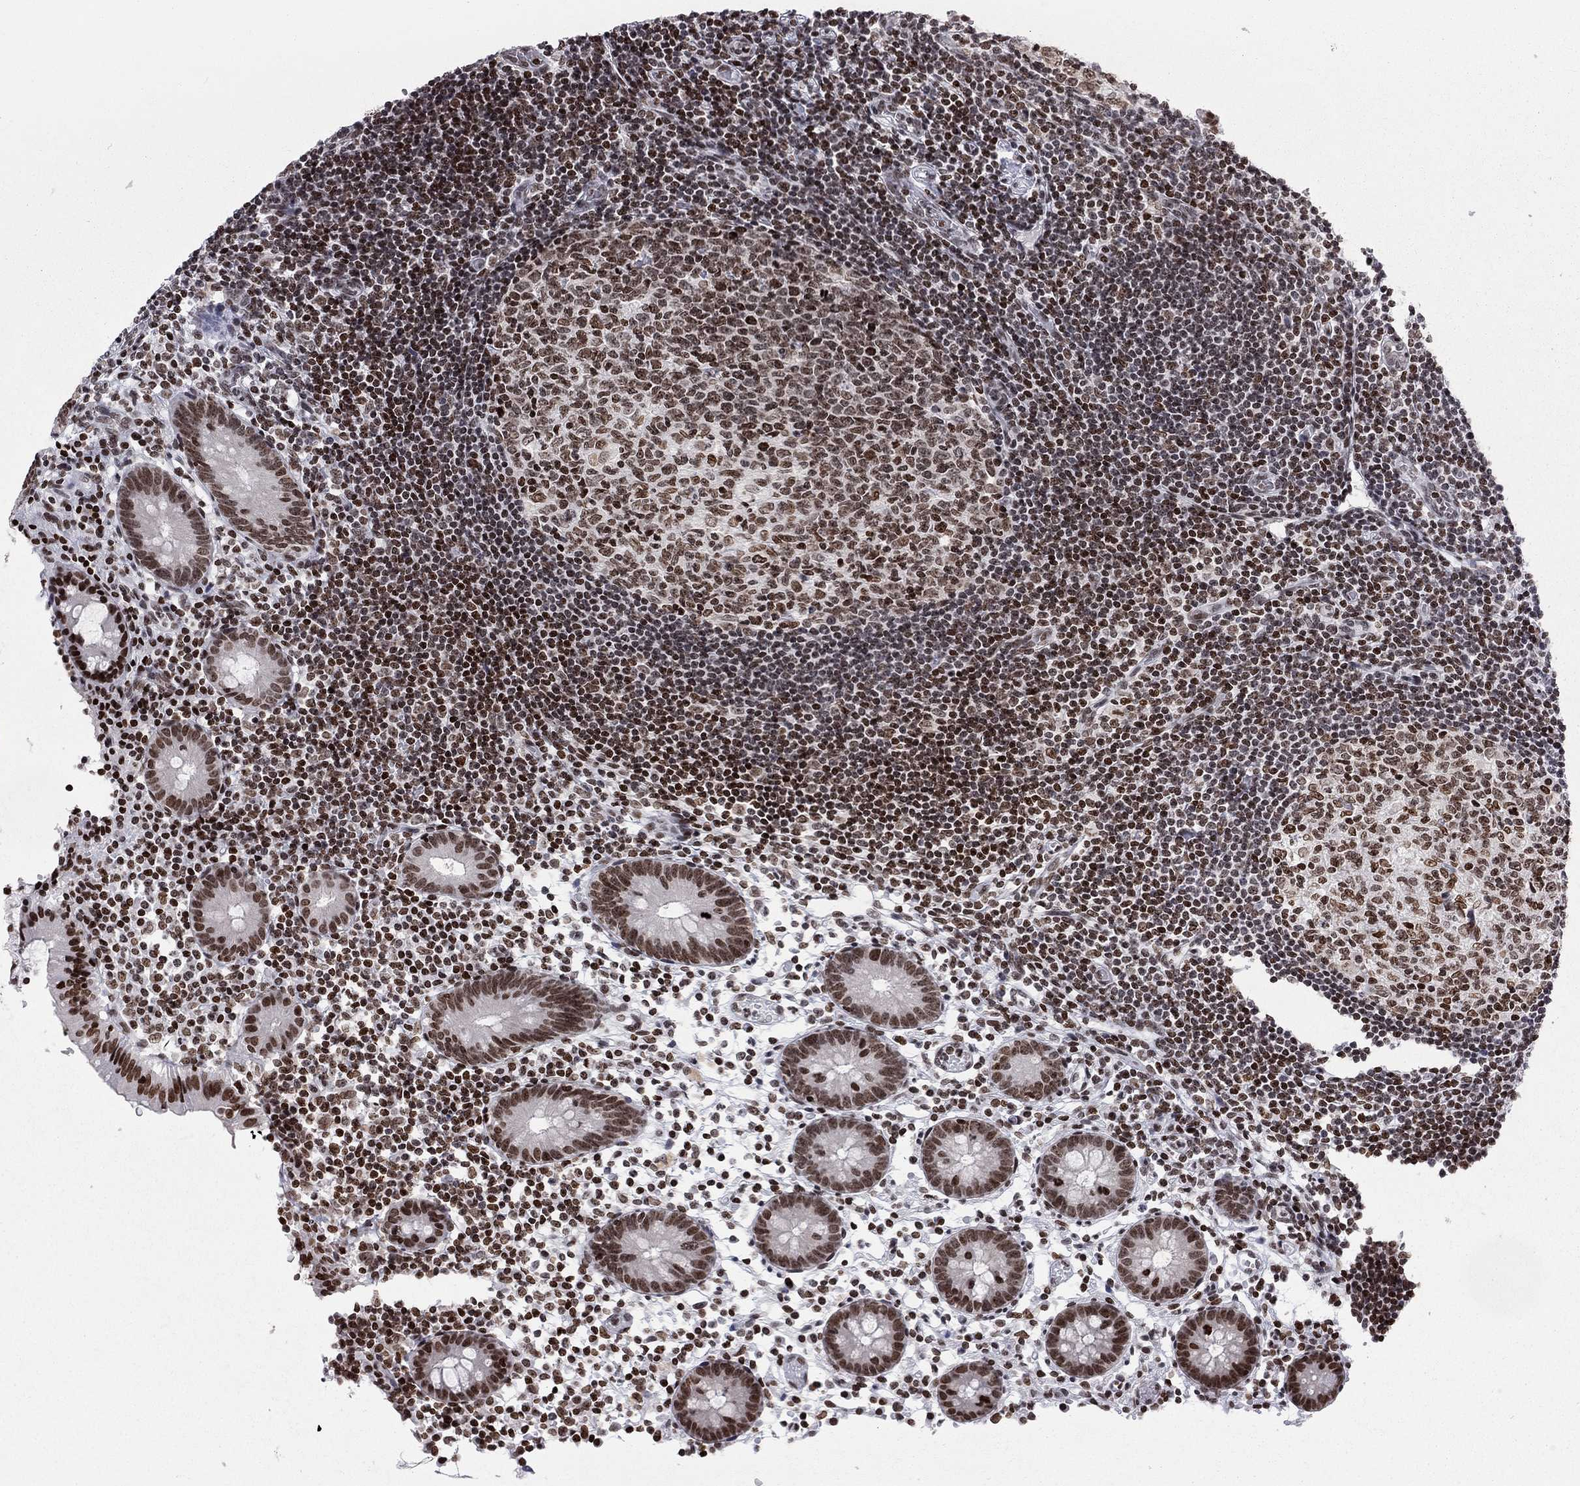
{"staining": {"intensity": "moderate", "quantity": ">75%", "location": "nuclear"}, "tissue": "appendix", "cell_type": "Glandular cells", "image_type": "normal", "snomed": [{"axis": "morphology", "description": "Normal tissue, NOS"}, {"axis": "topography", "description": "Appendix"}], "caption": "Moderate nuclear protein expression is appreciated in about >75% of glandular cells in appendix.", "gene": "H2AX", "patient": {"sex": "female", "age": 40}}